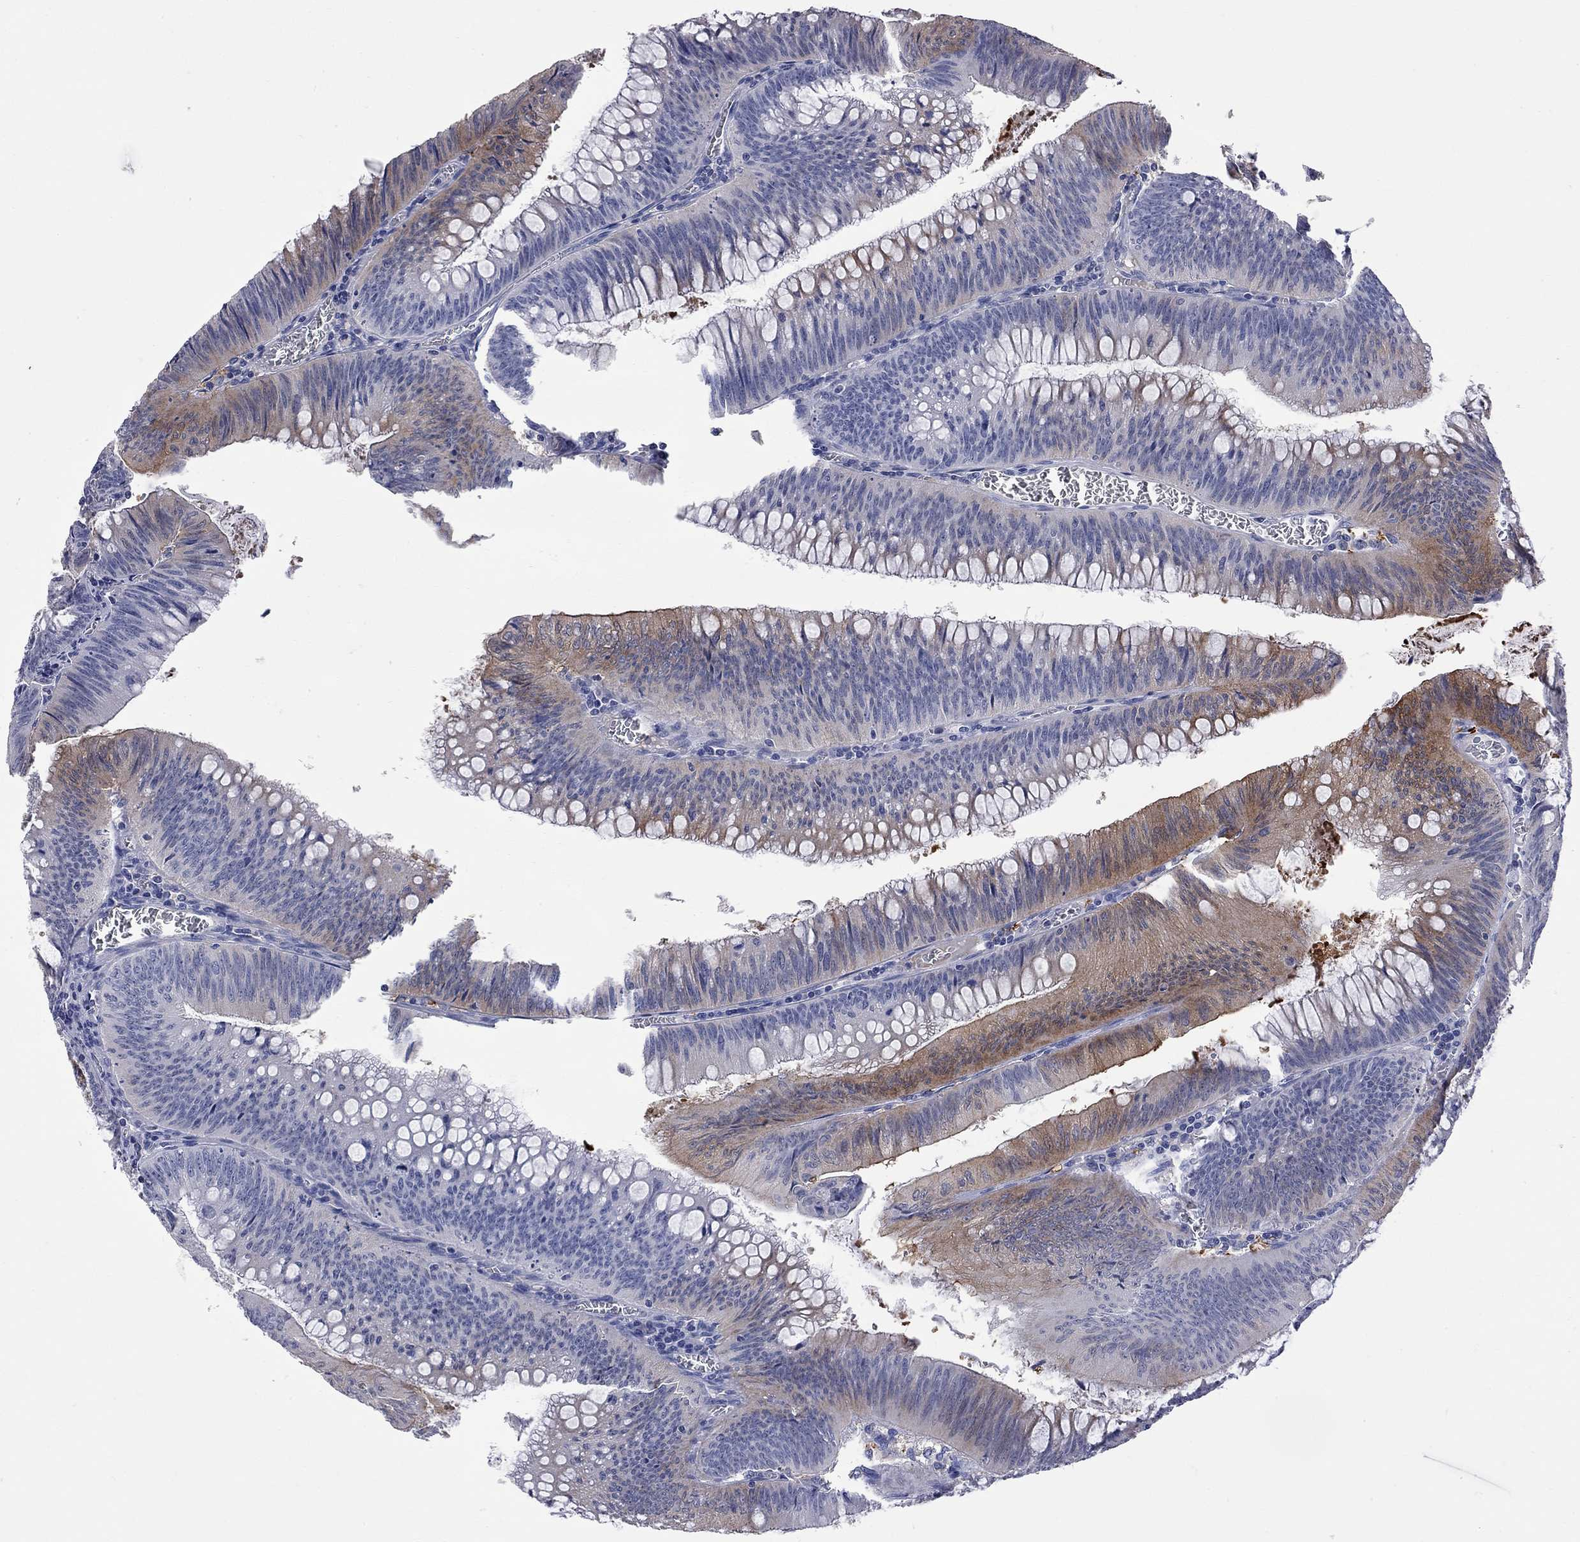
{"staining": {"intensity": "moderate", "quantity": "<25%", "location": "cytoplasmic/membranous"}, "tissue": "colorectal cancer", "cell_type": "Tumor cells", "image_type": "cancer", "snomed": [{"axis": "morphology", "description": "Adenocarcinoma, NOS"}, {"axis": "topography", "description": "Rectum"}], "caption": "The photomicrograph shows immunohistochemical staining of colorectal cancer (adenocarcinoma). There is moderate cytoplasmic/membranous positivity is identified in about <25% of tumor cells. (DAB IHC, brown staining for protein, blue staining for nuclei).", "gene": "FAM221B", "patient": {"sex": "female", "age": 72}}